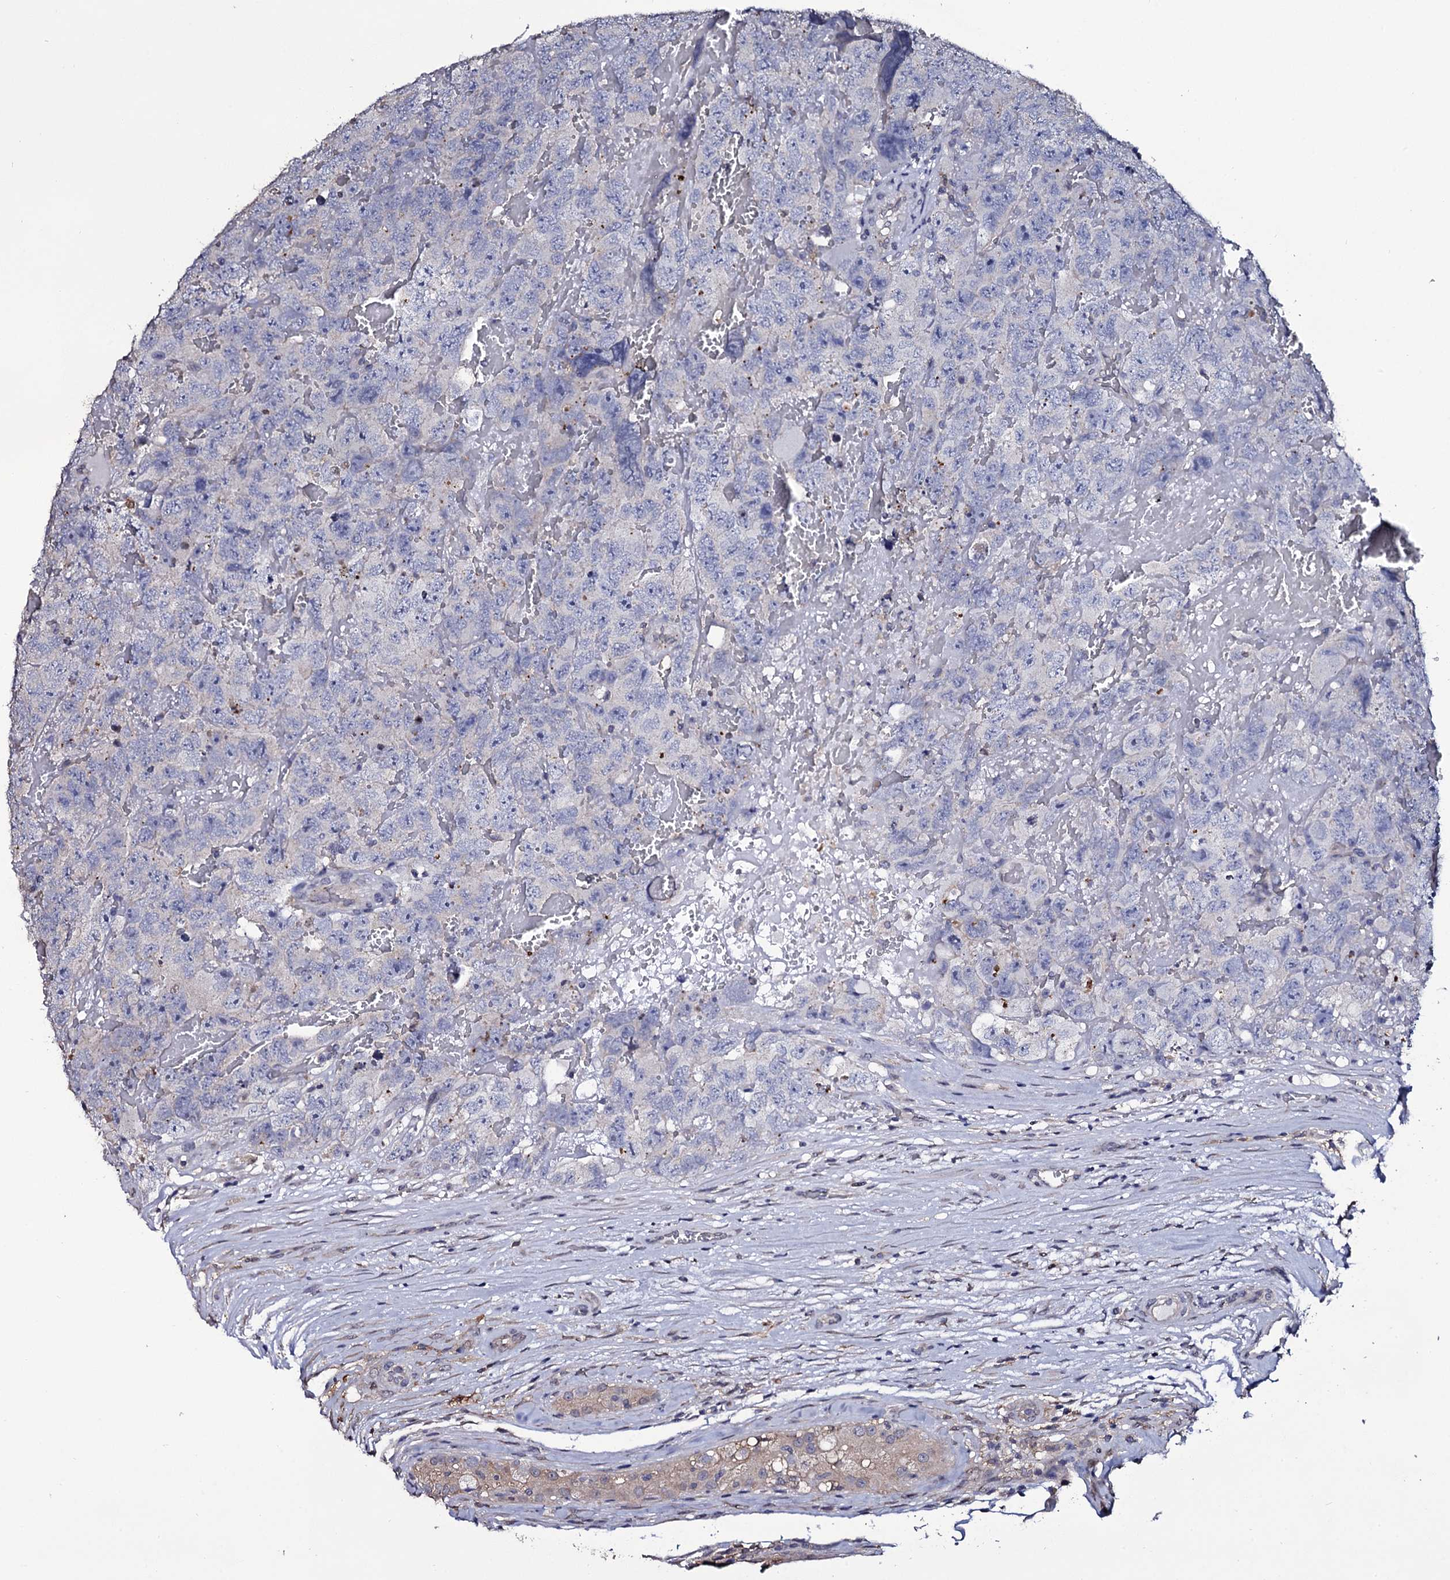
{"staining": {"intensity": "negative", "quantity": "none", "location": "none"}, "tissue": "testis cancer", "cell_type": "Tumor cells", "image_type": "cancer", "snomed": [{"axis": "morphology", "description": "Carcinoma, Embryonal, NOS"}, {"axis": "topography", "description": "Testis"}], "caption": "The photomicrograph demonstrates no staining of tumor cells in testis embryonal carcinoma.", "gene": "CRYL1", "patient": {"sex": "male", "age": 45}}